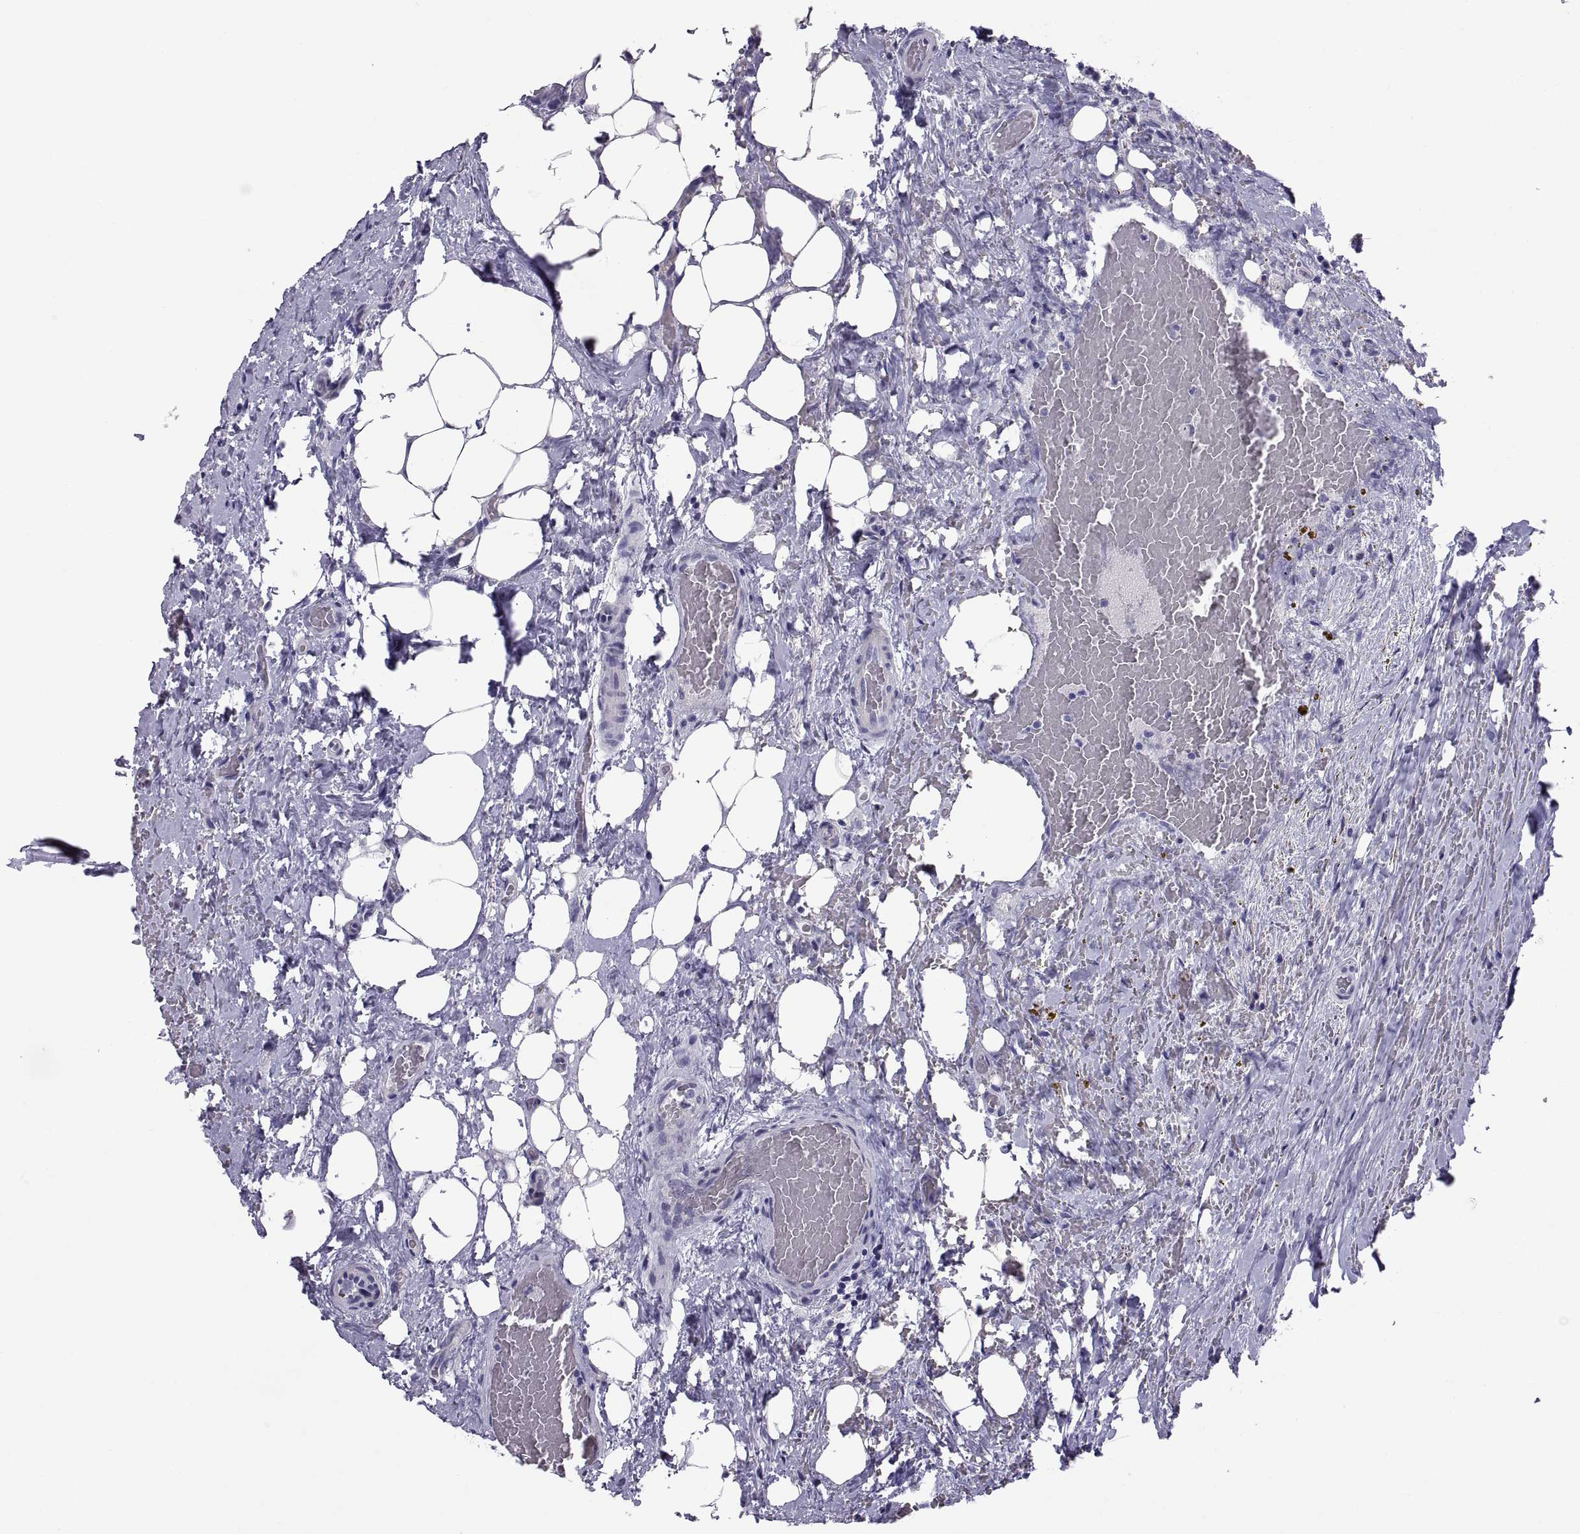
{"staining": {"intensity": "negative", "quantity": "none", "location": "none"}, "tissue": "thyroid cancer", "cell_type": "Tumor cells", "image_type": "cancer", "snomed": [{"axis": "morphology", "description": "Papillary adenocarcinoma, NOS"}, {"axis": "topography", "description": "Thyroid gland"}], "caption": "Photomicrograph shows no significant protein expression in tumor cells of papillary adenocarcinoma (thyroid).", "gene": "RNASE12", "patient": {"sex": "male", "age": 61}}